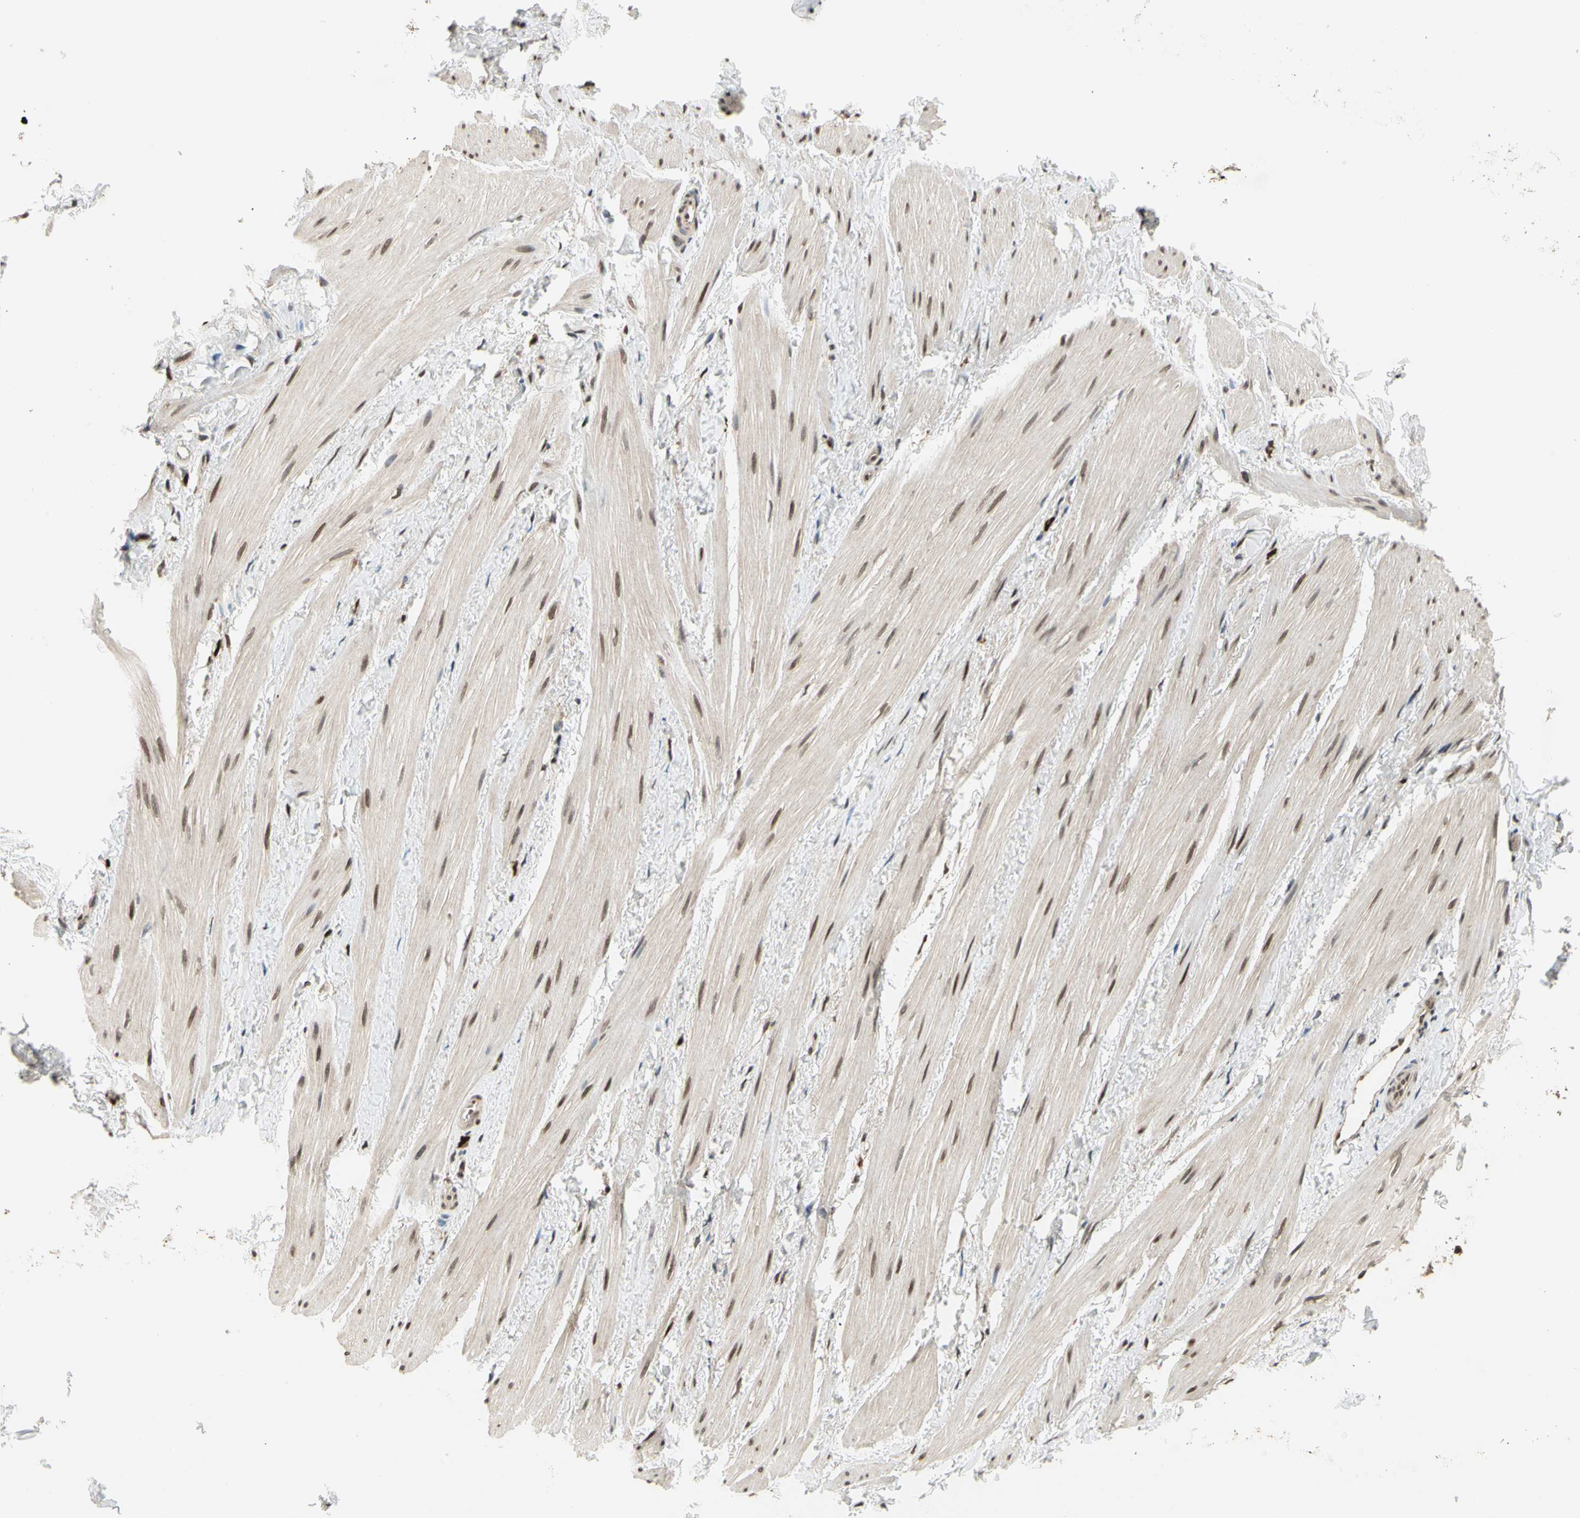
{"staining": {"intensity": "weak", "quantity": ">75%", "location": "nuclear"}, "tissue": "smooth muscle", "cell_type": "Smooth muscle cells", "image_type": "normal", "snomed": [{"axis": "morphology", "description": "Normal tissue, NOS"}, {"axis": "topography", "description": "Smooth muscle"}], "caption": "Smooth muscle stained for a protein shows weak nuclear positivity in smooth muscle cells. (IHC, brightfield microscopy, high magnification).", "gene": "GSR", "patient": {"sex": "male", "age": 16}}